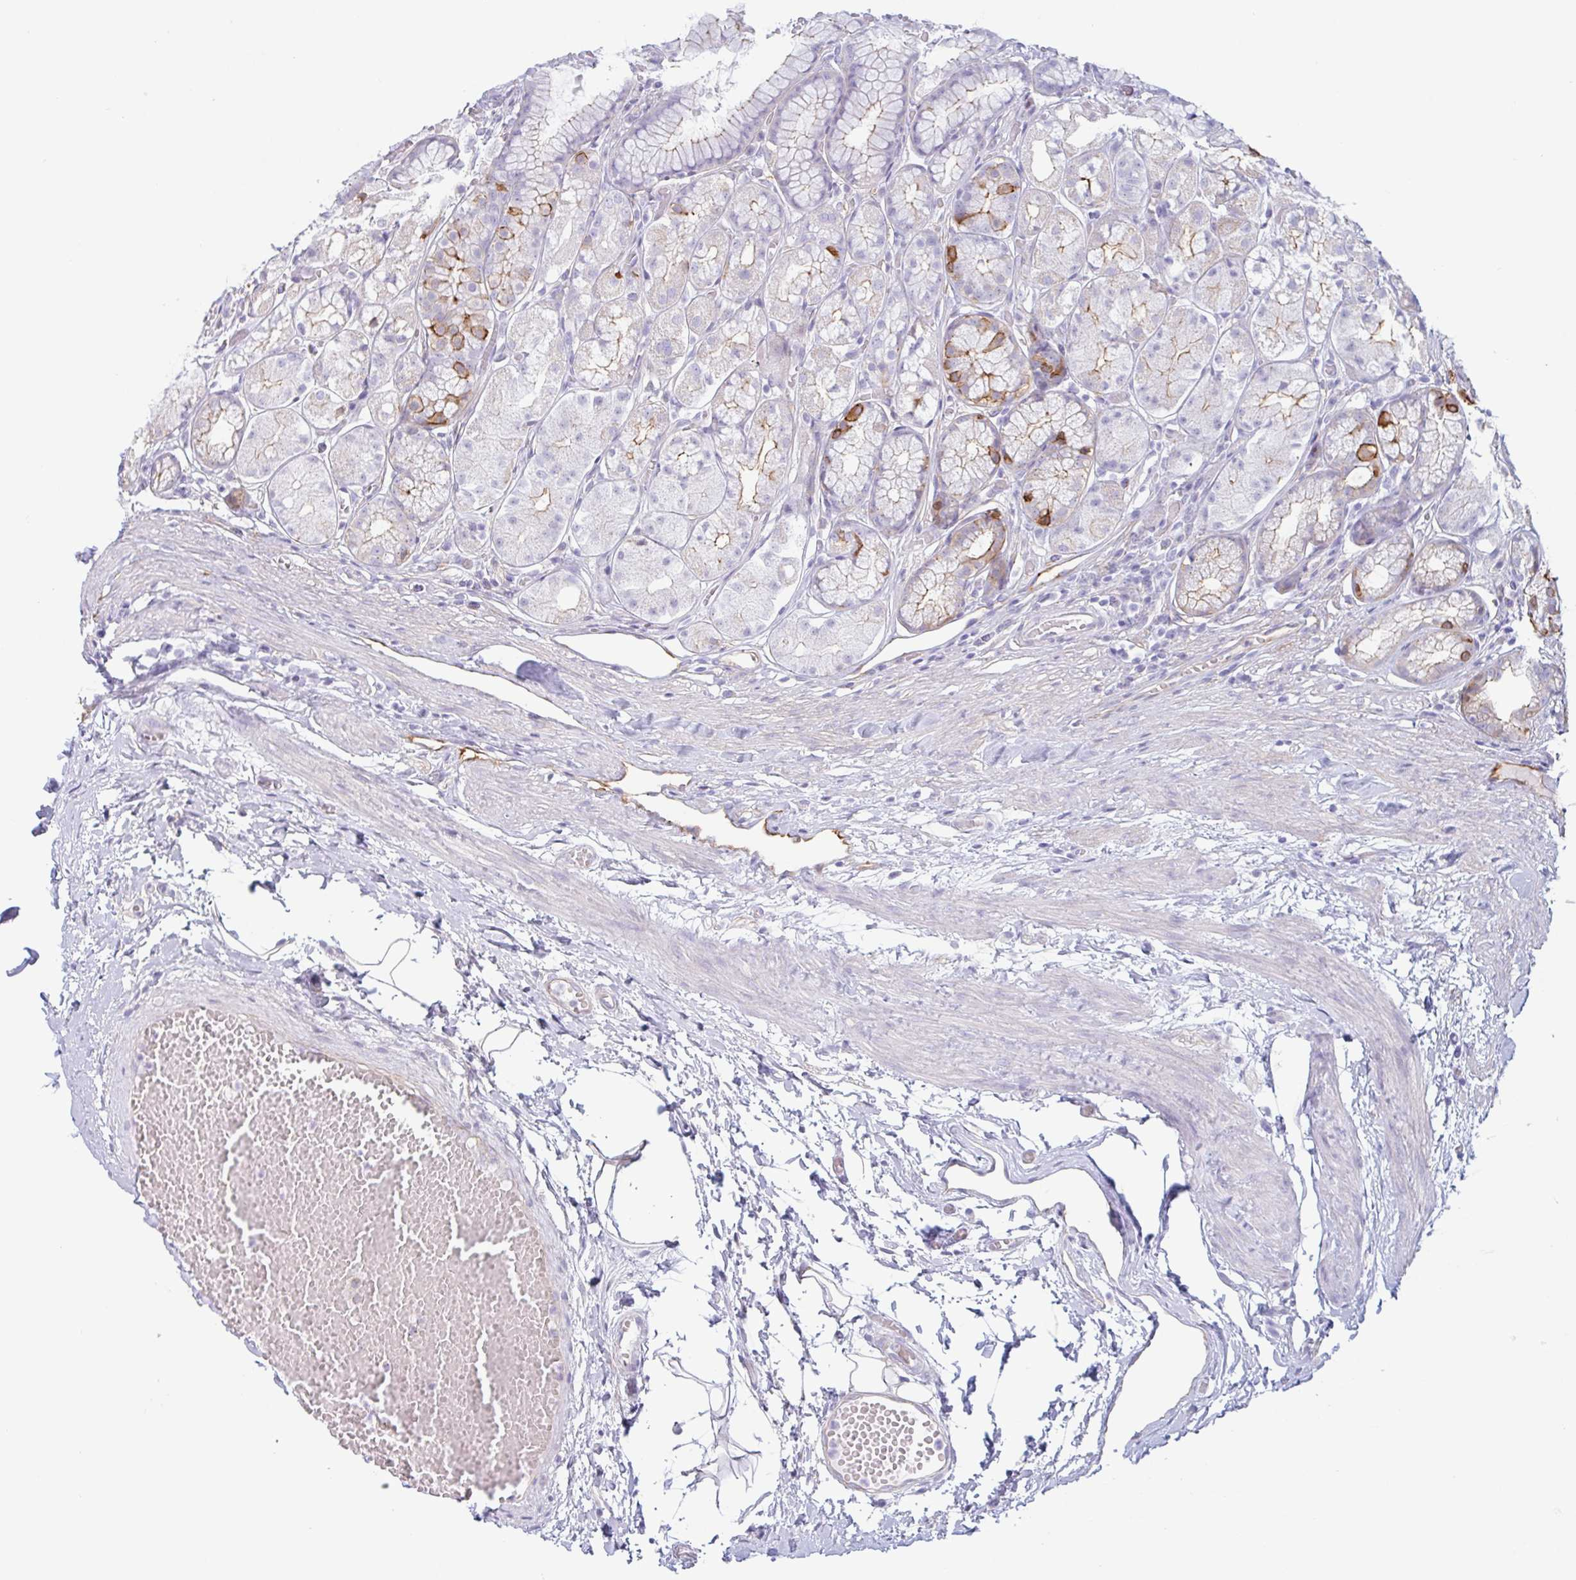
{"staining": {"intensity": "moderate", "quantity": "<25%", "location": "cytoplasmic/membranous"}, "tissue": "stomach", "cell_type": "Glandular cells", "image_type": "normal", "snomed": [{"axis": "morphology", "description": "Normal tissue, NOS"}, {"axis": "topography", "description": "Smooth muscle"}, {"axis": "topography", "description": "Stomach"}], "caption": "Protein staining exhibits moderate cytoplasmic/membranous staining in approximately <25% of glandular cells in normal stomach.", "gene": "MYH10", "patient": {"sex": "male", "age": 70}}